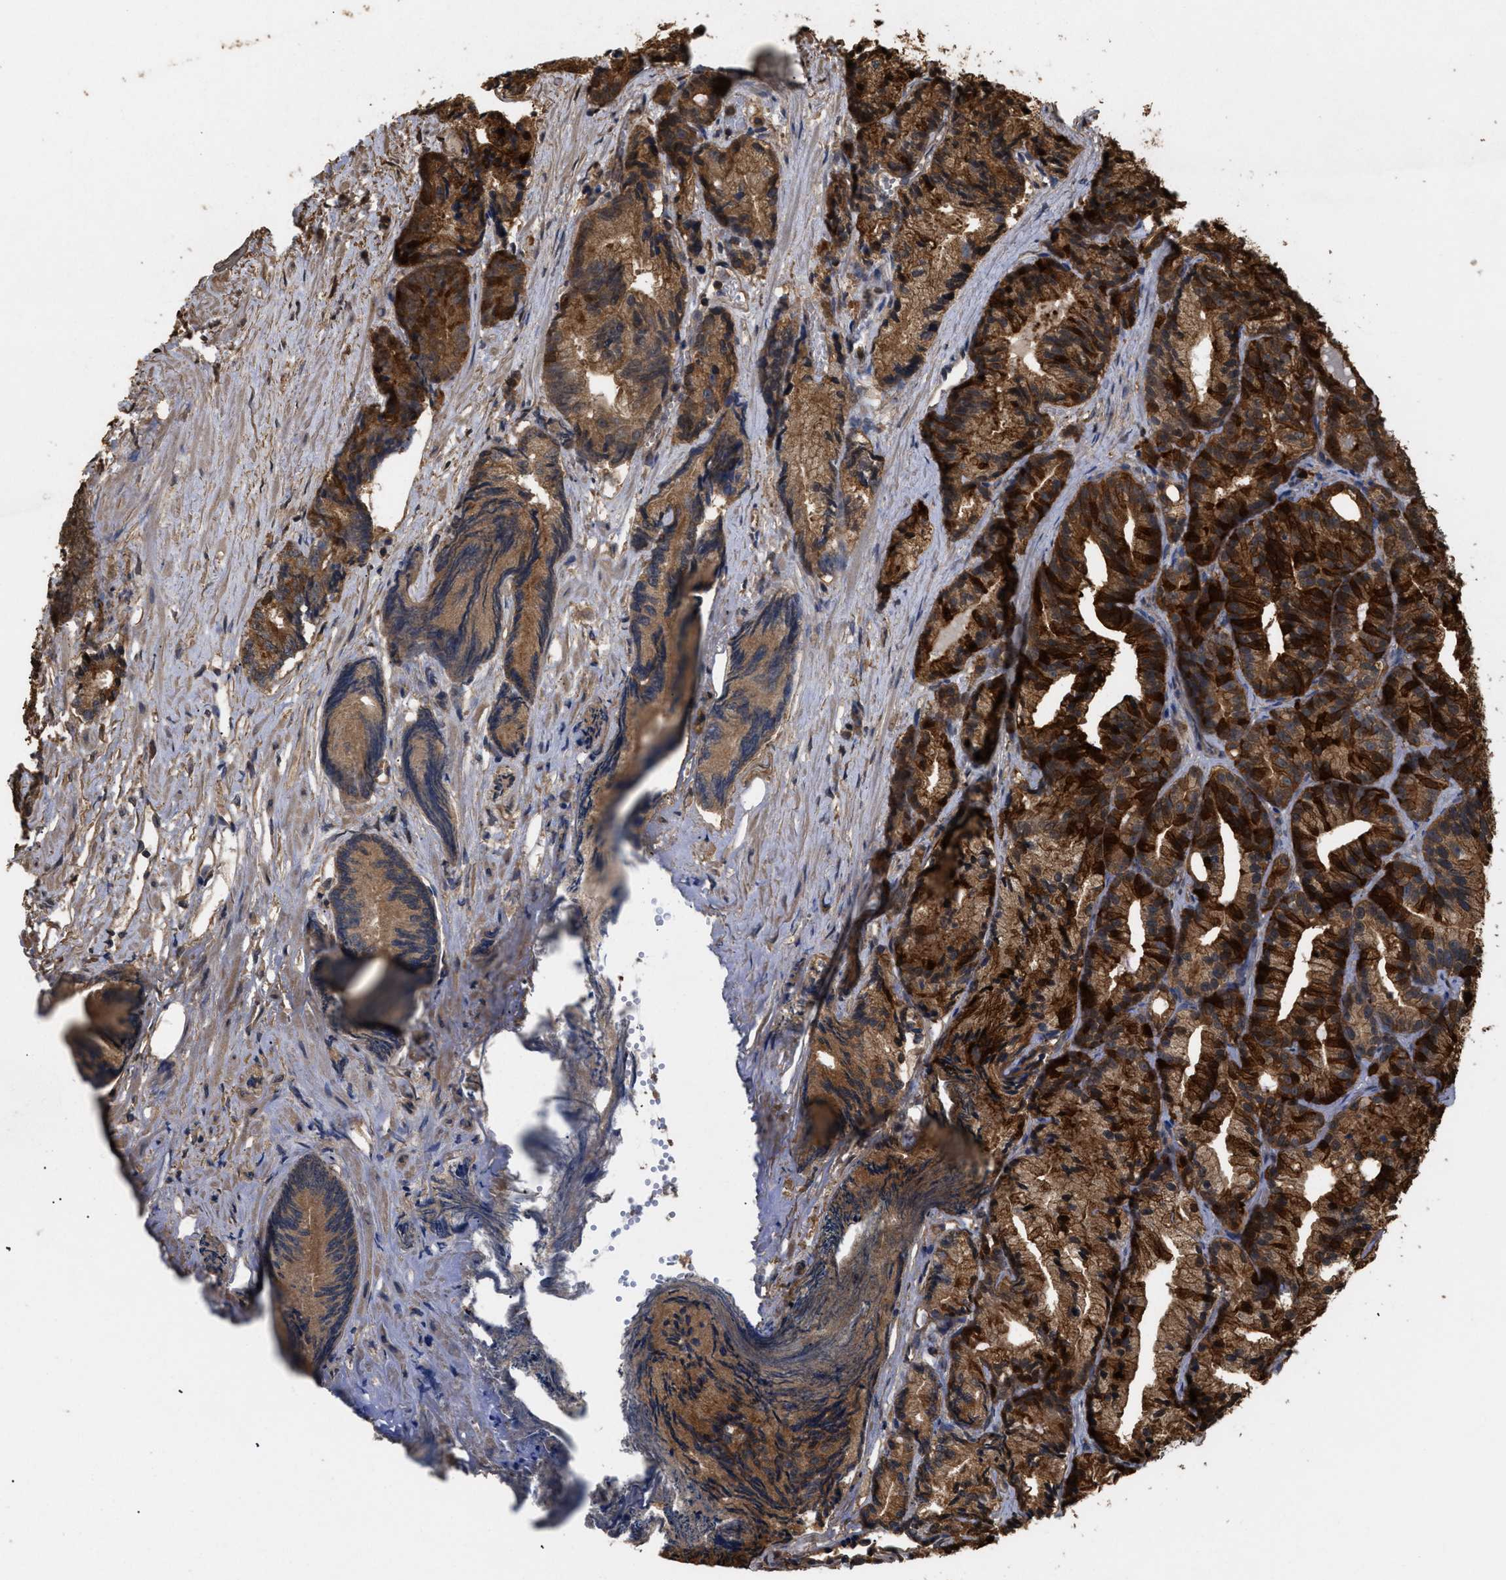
{"staining": {"intensity": "strong", "quantity": ">75%", "location": "cytoplasmic/membranous"}, "tissue": "prostate cancer", "cell_type": "Tumor cells", "image_type": "cancer", "snomed": [{"axis": "morphology", "description": "Adenocarcinoma, Low grade"}, {"axis": "topography", "description": "Prostate"}], "caption": "Immunohistochemistry (IHC) staining of prostate cancer (adenocarcinoma (low-grade)), which shows high levels of strong cytoplasmic/membranous staining in approximately >75% of tumor cells indicating strong cytoplasmic/membranous protein staining. The staining was performed using DAB (brown) for protein detection and nuclei were counterstained in hematoxylin (blue).", "gene": "CALM1", "patient": {"sex": "male", "age": 89}}